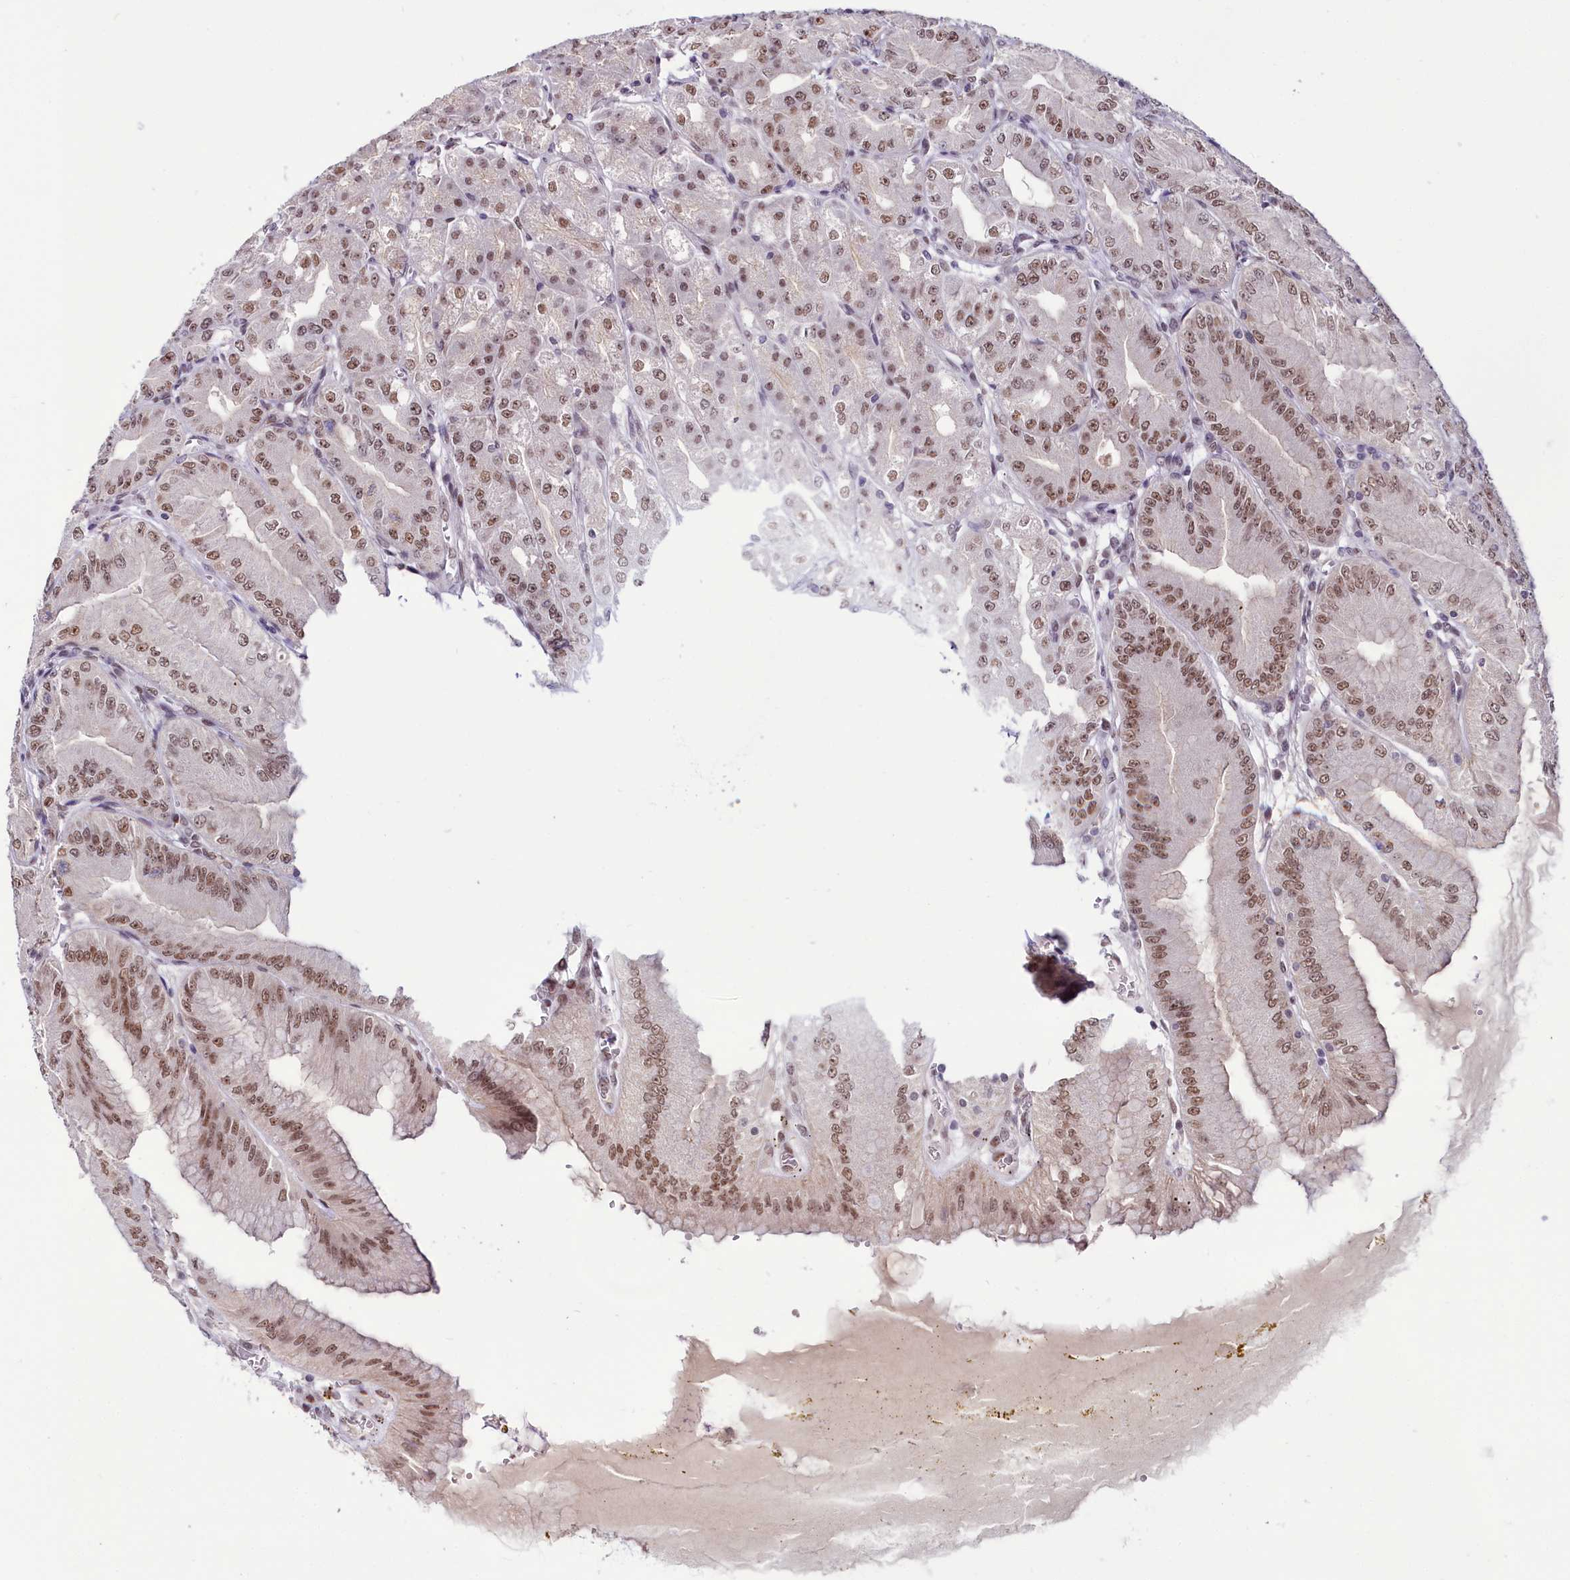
{"staining": {"intensity": "moderate", "quantity": ">75%", "location": "cytoplasmic/membranous,nuclear"}, "tissue": "stomach", "cell_type": "Glandular cells", "image_type": "normal", "snomed": [{"axis": "morphology", "description": "Normal tissue, NOS"}, {"axis": "topography", "description": "Stomach, upper"}, {"axis": "topography", "description": "Stomach, lower"}], "caption": "The histopathology image shows immunohistochemical staining of normal stomach. There is moderate cytoplasmic/membranous,nuclear staining is present in approximately >75% of glandular cells.", "gene": "SCAF11", "patient": {"sex": "male", "age": 71}}